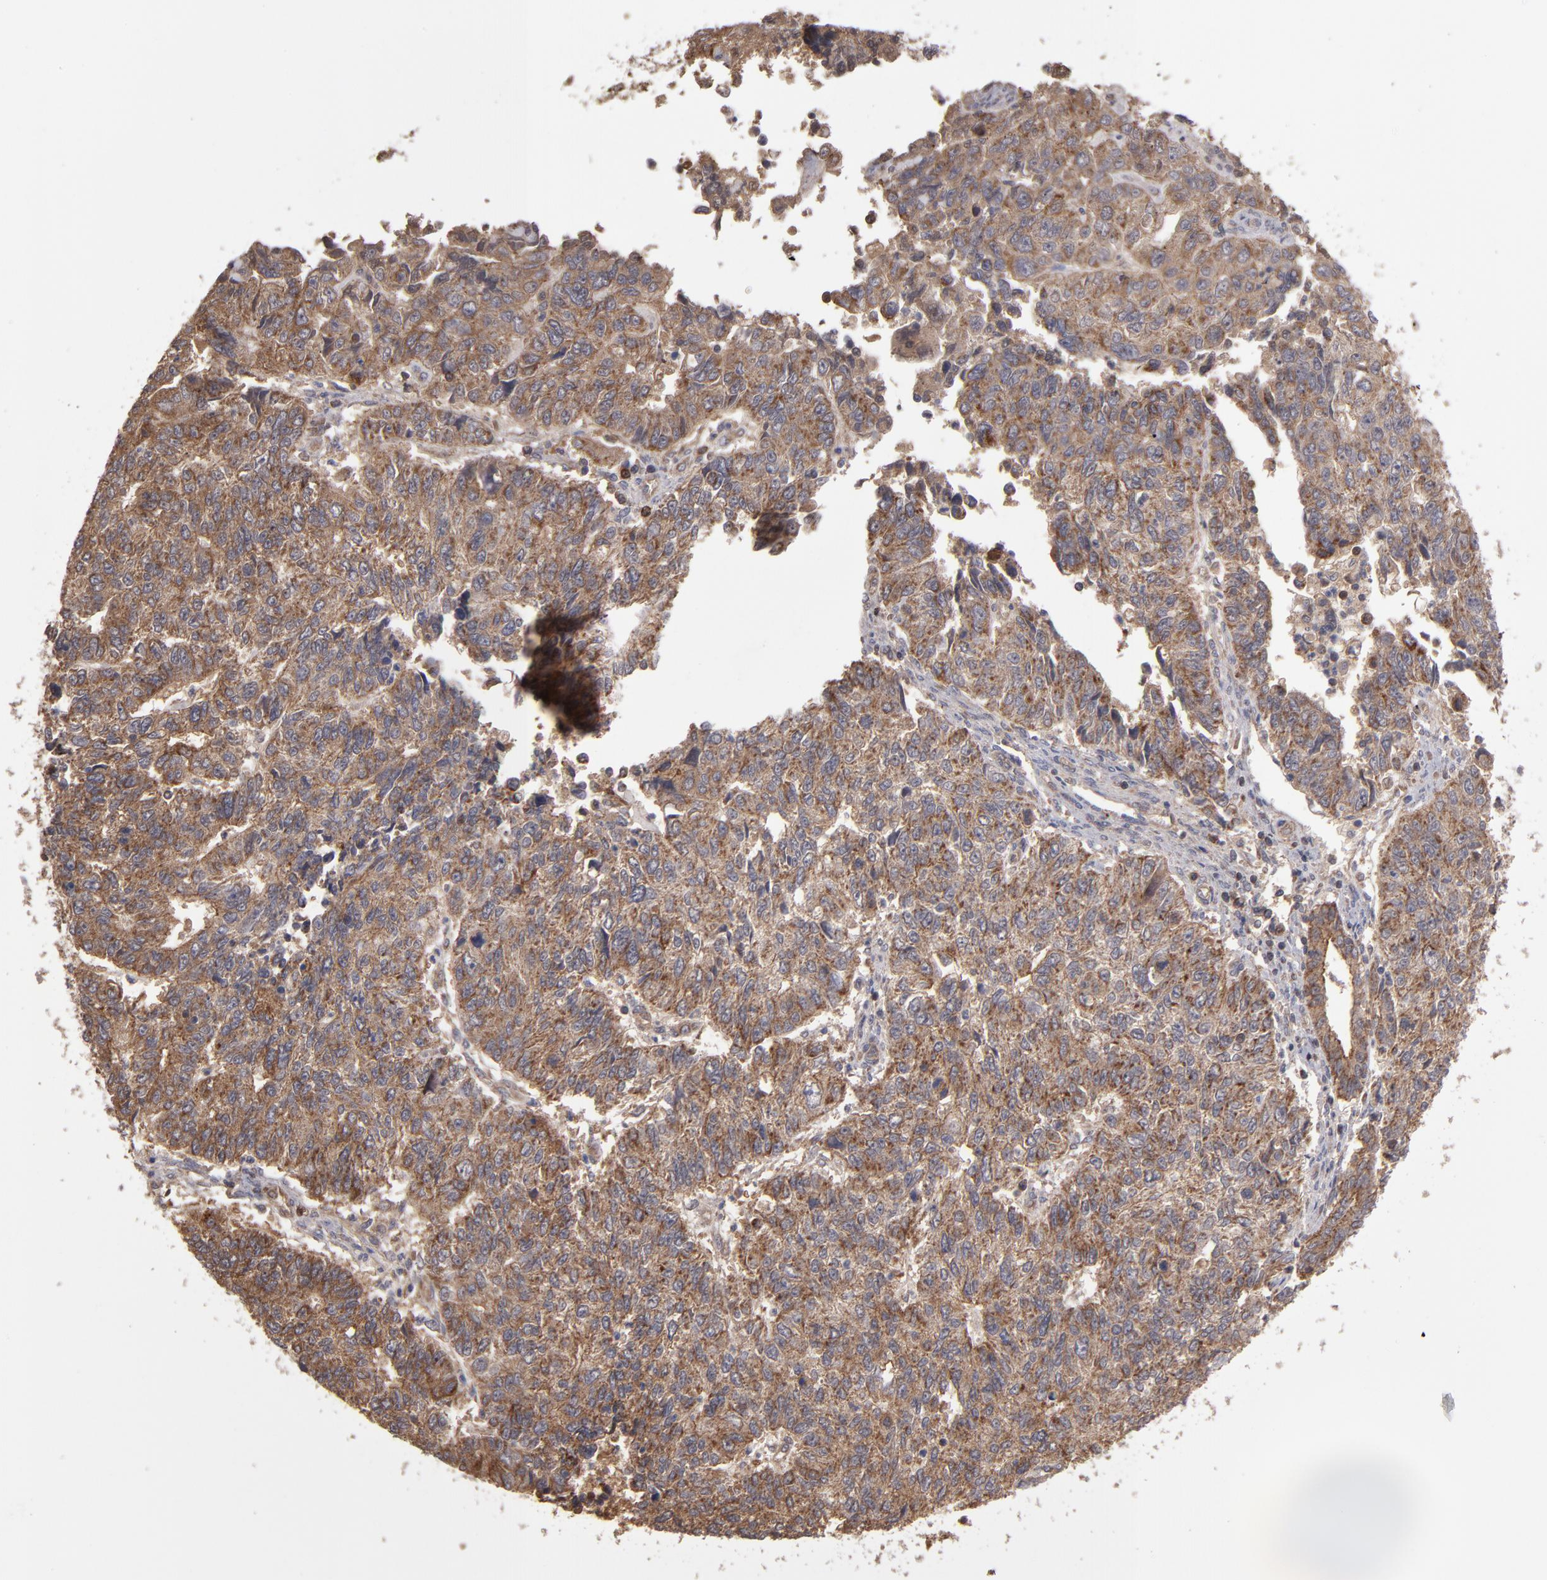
{"staining": {"intensity": "moderate", "quantity": ">75%", "location": "cytoplasmic/membranous"}, "tissue": "endometrial cancer", "cell_type": "Tumor cells", "image_type": "cancer", "snomed": [{"axis": "morphology", "description": "Adenocarcinoma, NOS"}, {"axis": "topography", "description": "Endometrium"}], "caption": "This is an image of immunohistochemistry staining of endometrial cancer (adenocarcinoma), which shows moderate expression in the cytoplasmic/membranous of tumor cells.", "gene": "RPS6KA6", "patient": {"sex": "female", "age": 42}}